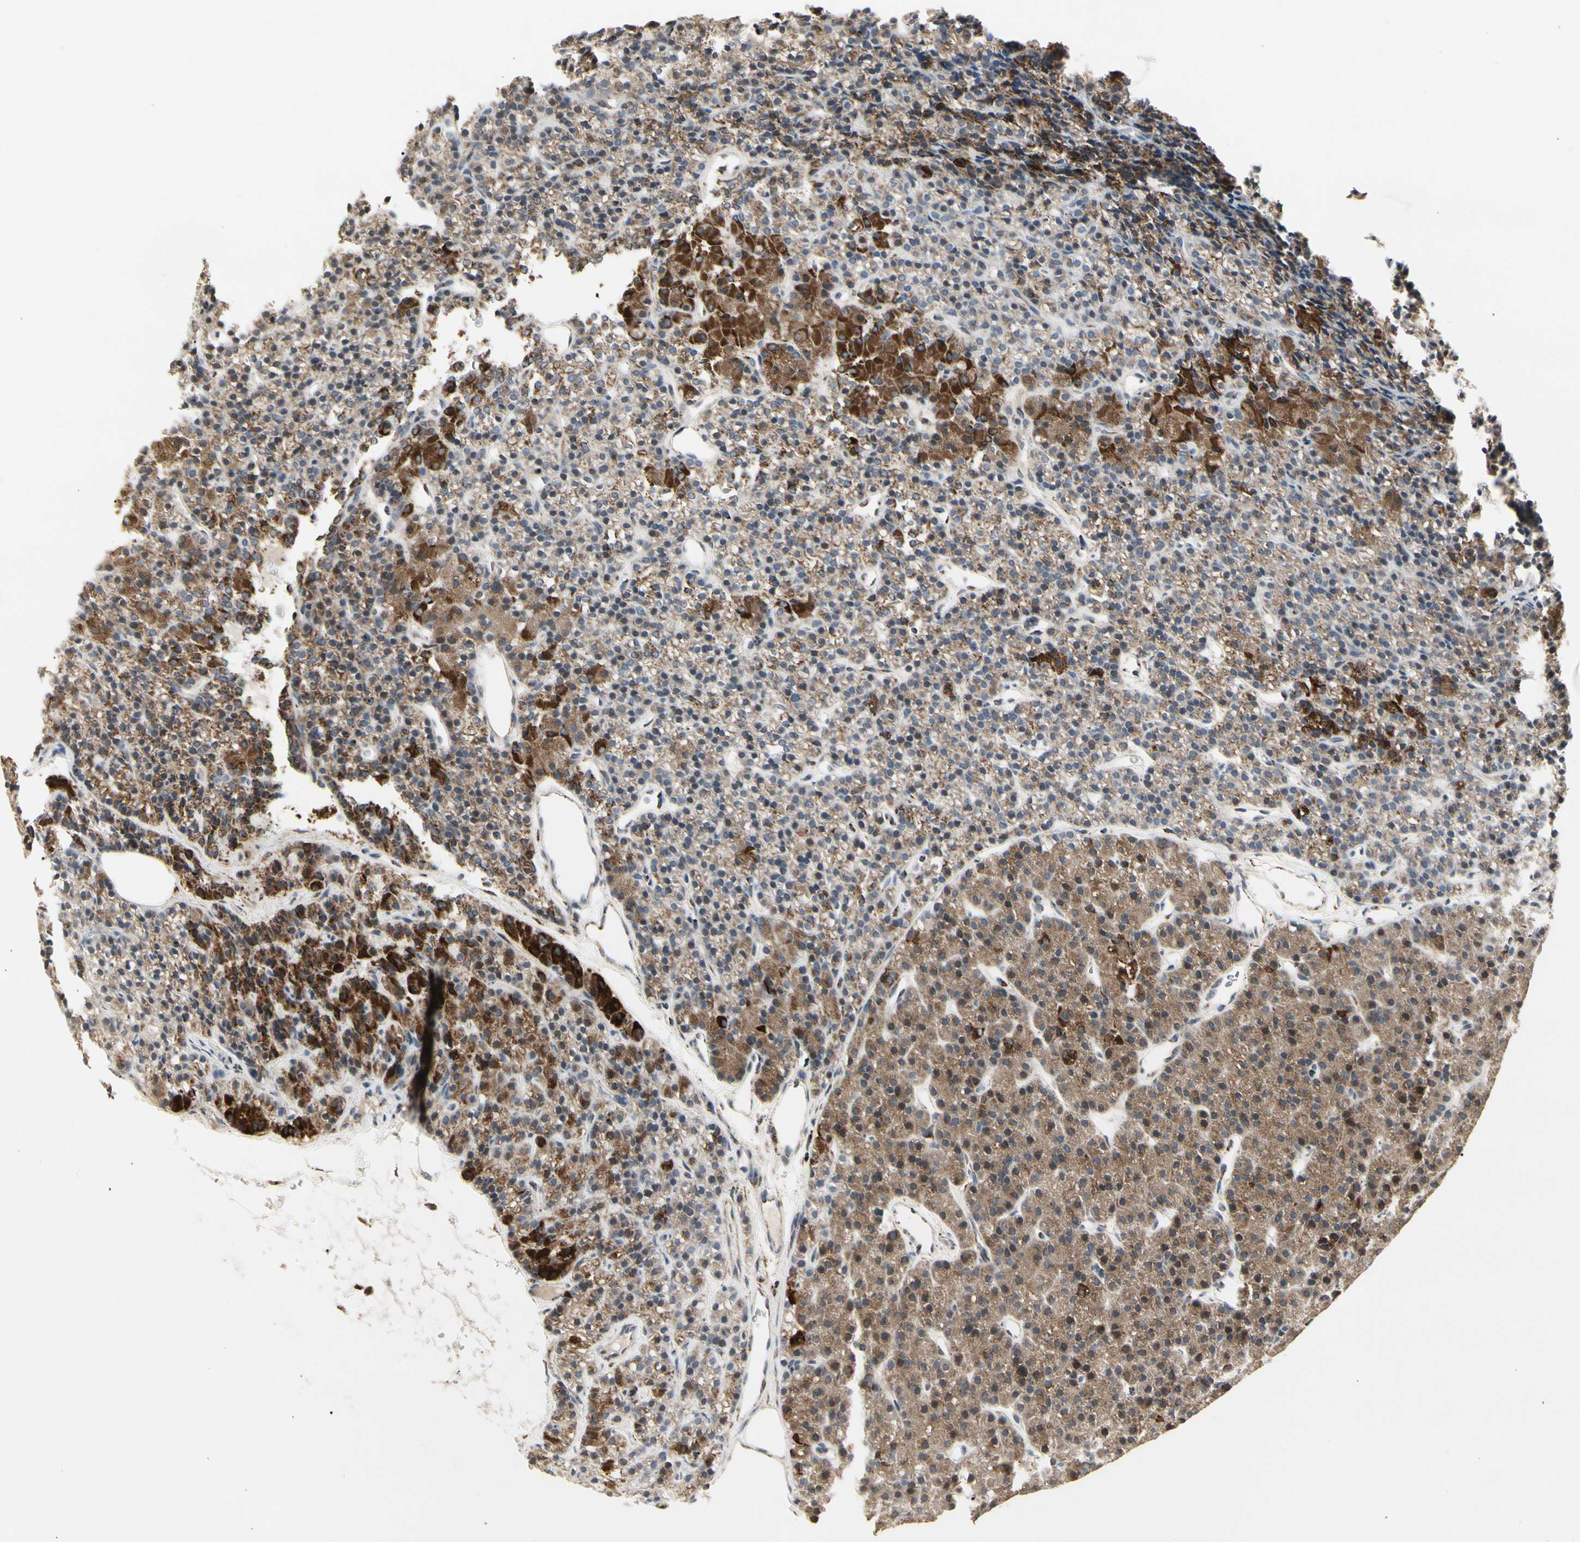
{"staining": {"intensity": "strong", "quantity": "25%-75%", "location": "cytoplasmic/membranous"}, "tissue": "parathyroid gland", "cell_type": "Glandular cells", "image_type": "normal", "snomed": [{"axis": "morphology", "description": "Normal tissue, NOS"}, {"axis": "morphology", "description": "Hyperplasia, NOS"}, {"axis": "topography", "description": "Parathyroid gland"}], "caption": "Strong cytoplasmic/membranous protein expression is seen in approximately 25%-75% of glandular cells in parathyroid gland. (DAB = brown stain, brightfield microscopy at high magnification).", "gene": "TMEM176A", "patient": {"sex": "male", "age": 44}}